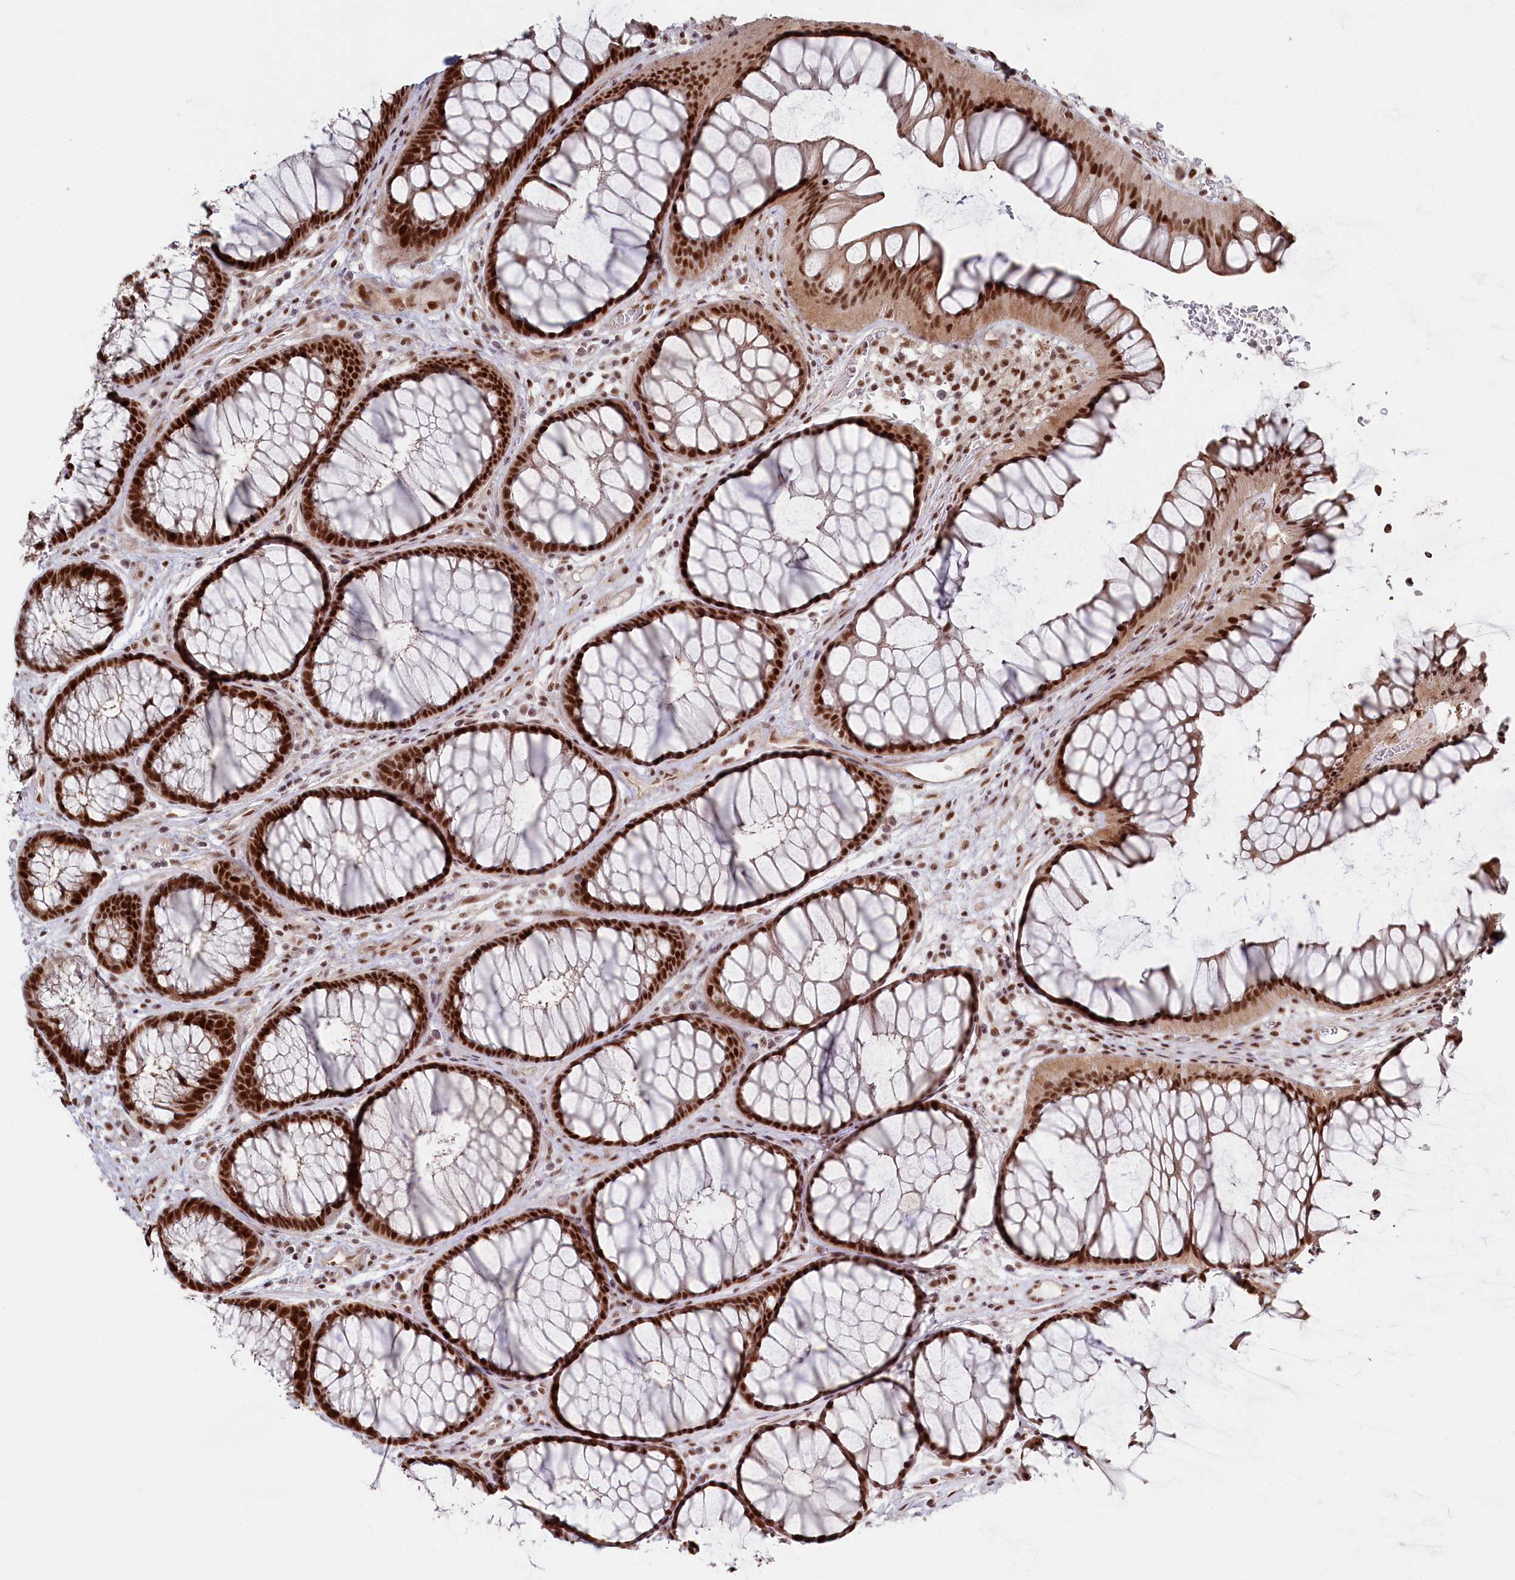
{"staining": {"intensity": "moderate", "quantity": ">75%", "location": "nuclear"}, "tissue": "colon", "cell_type": "Endothelial cells", "image_type": "normal", "snomed": [{"axis": "morphology", "description": "Normal tissue, NOS"}, {"axis": "topography", "description": "Colon"}], "caption": "This is a histology image of IHC staining of benign colon, which shows moderate positivity in the nuclear of endothelial cells.", "gene": "POLR2H", "patient": {"sex": "female", "age": 82}}